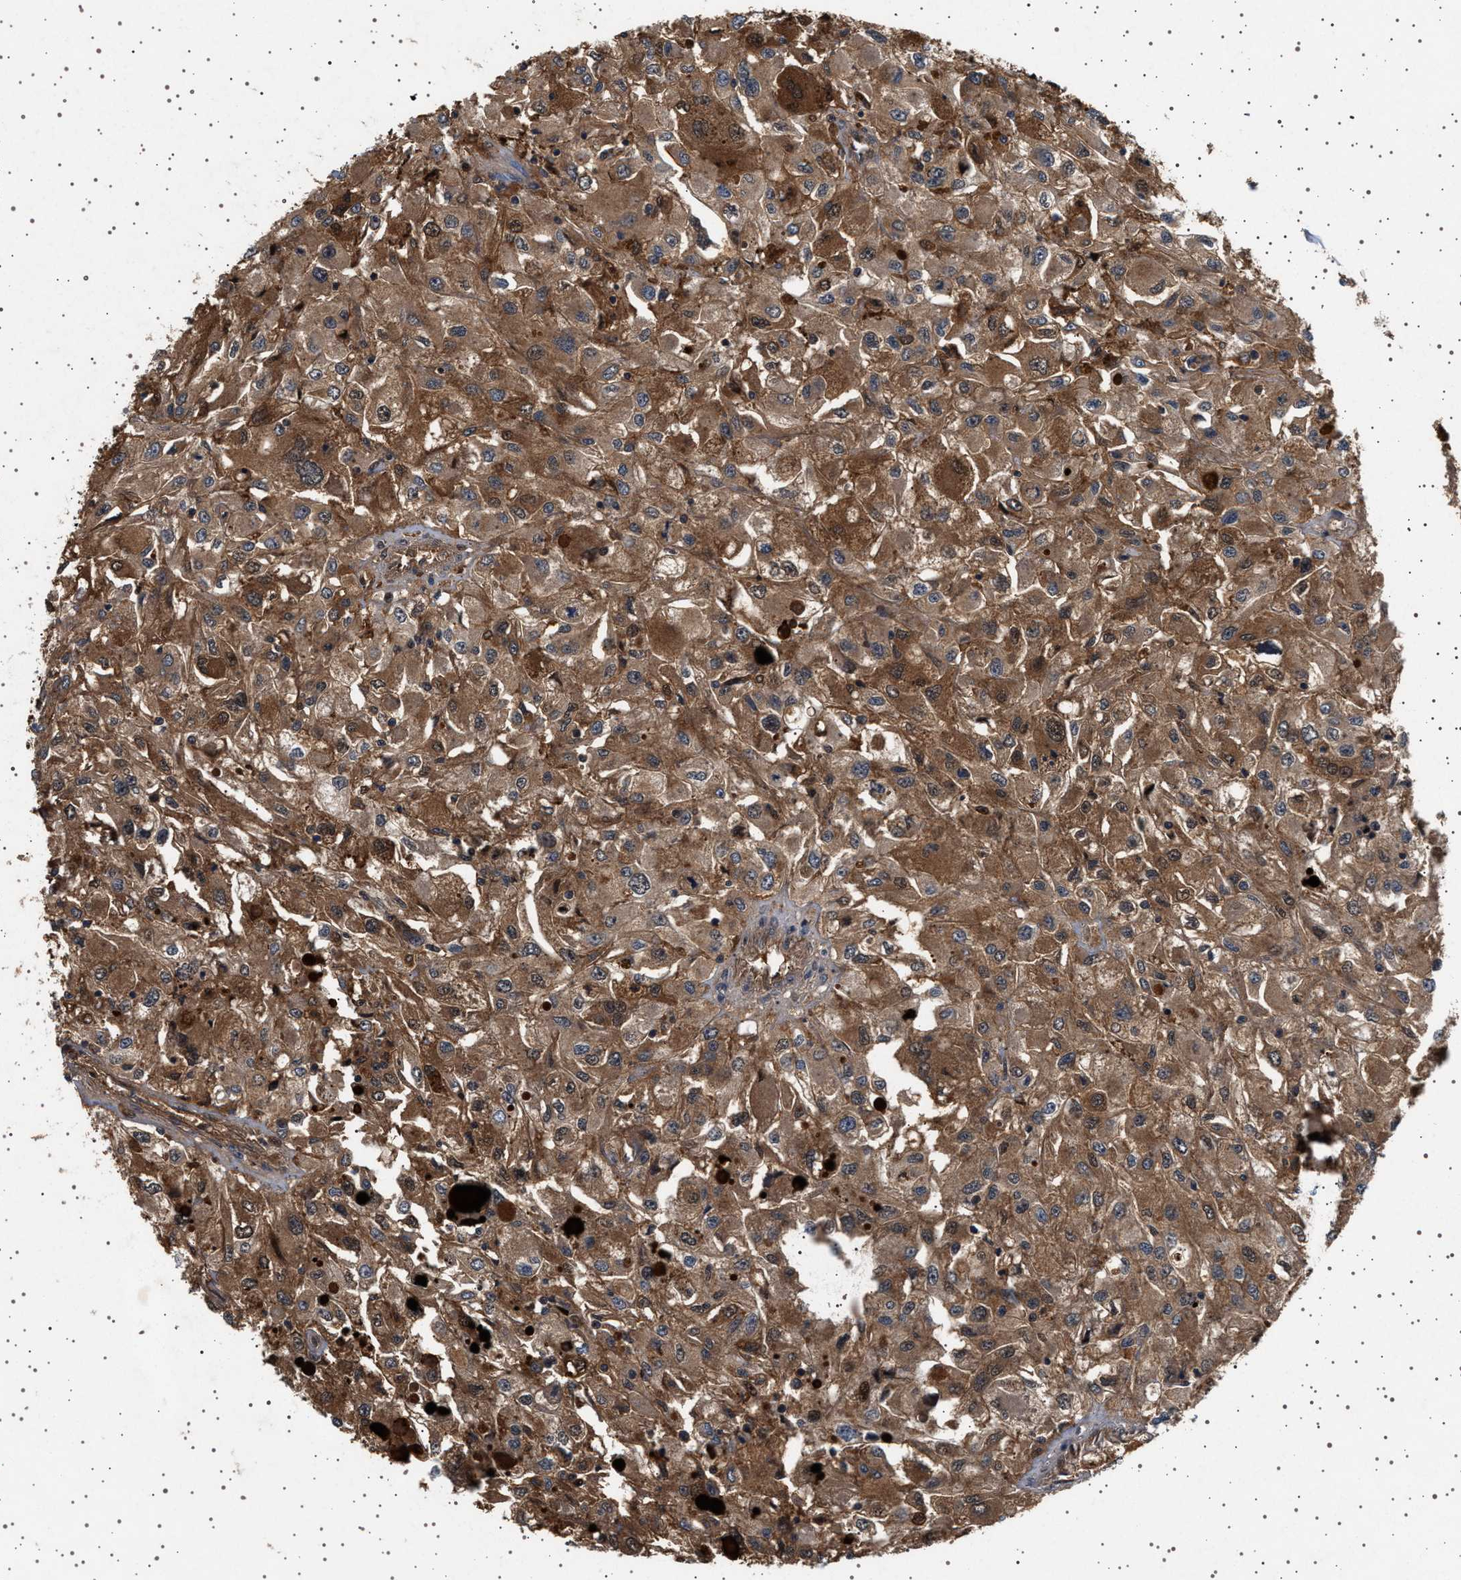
{"staining": {"intensity": "moderate", "quantity": ">75%", "location": "cytoplasmic/membranous"}, "tissue": "renal cancer", "cell_type": "Tumor cells", "image_type": "cancer", "snomed": [{"axis": "morphology", "description": "Adenocarcinoma, NOS"}, {"axis": "topography", "description": "Kidney"}], "caption": "Renal adenocarcinoma tissue exhibits moderate cytoplasmic/membranous expression in approximately >75% of tumor cells", "gene": "FICD", "patient": {"sex": "female", "age": 52}}